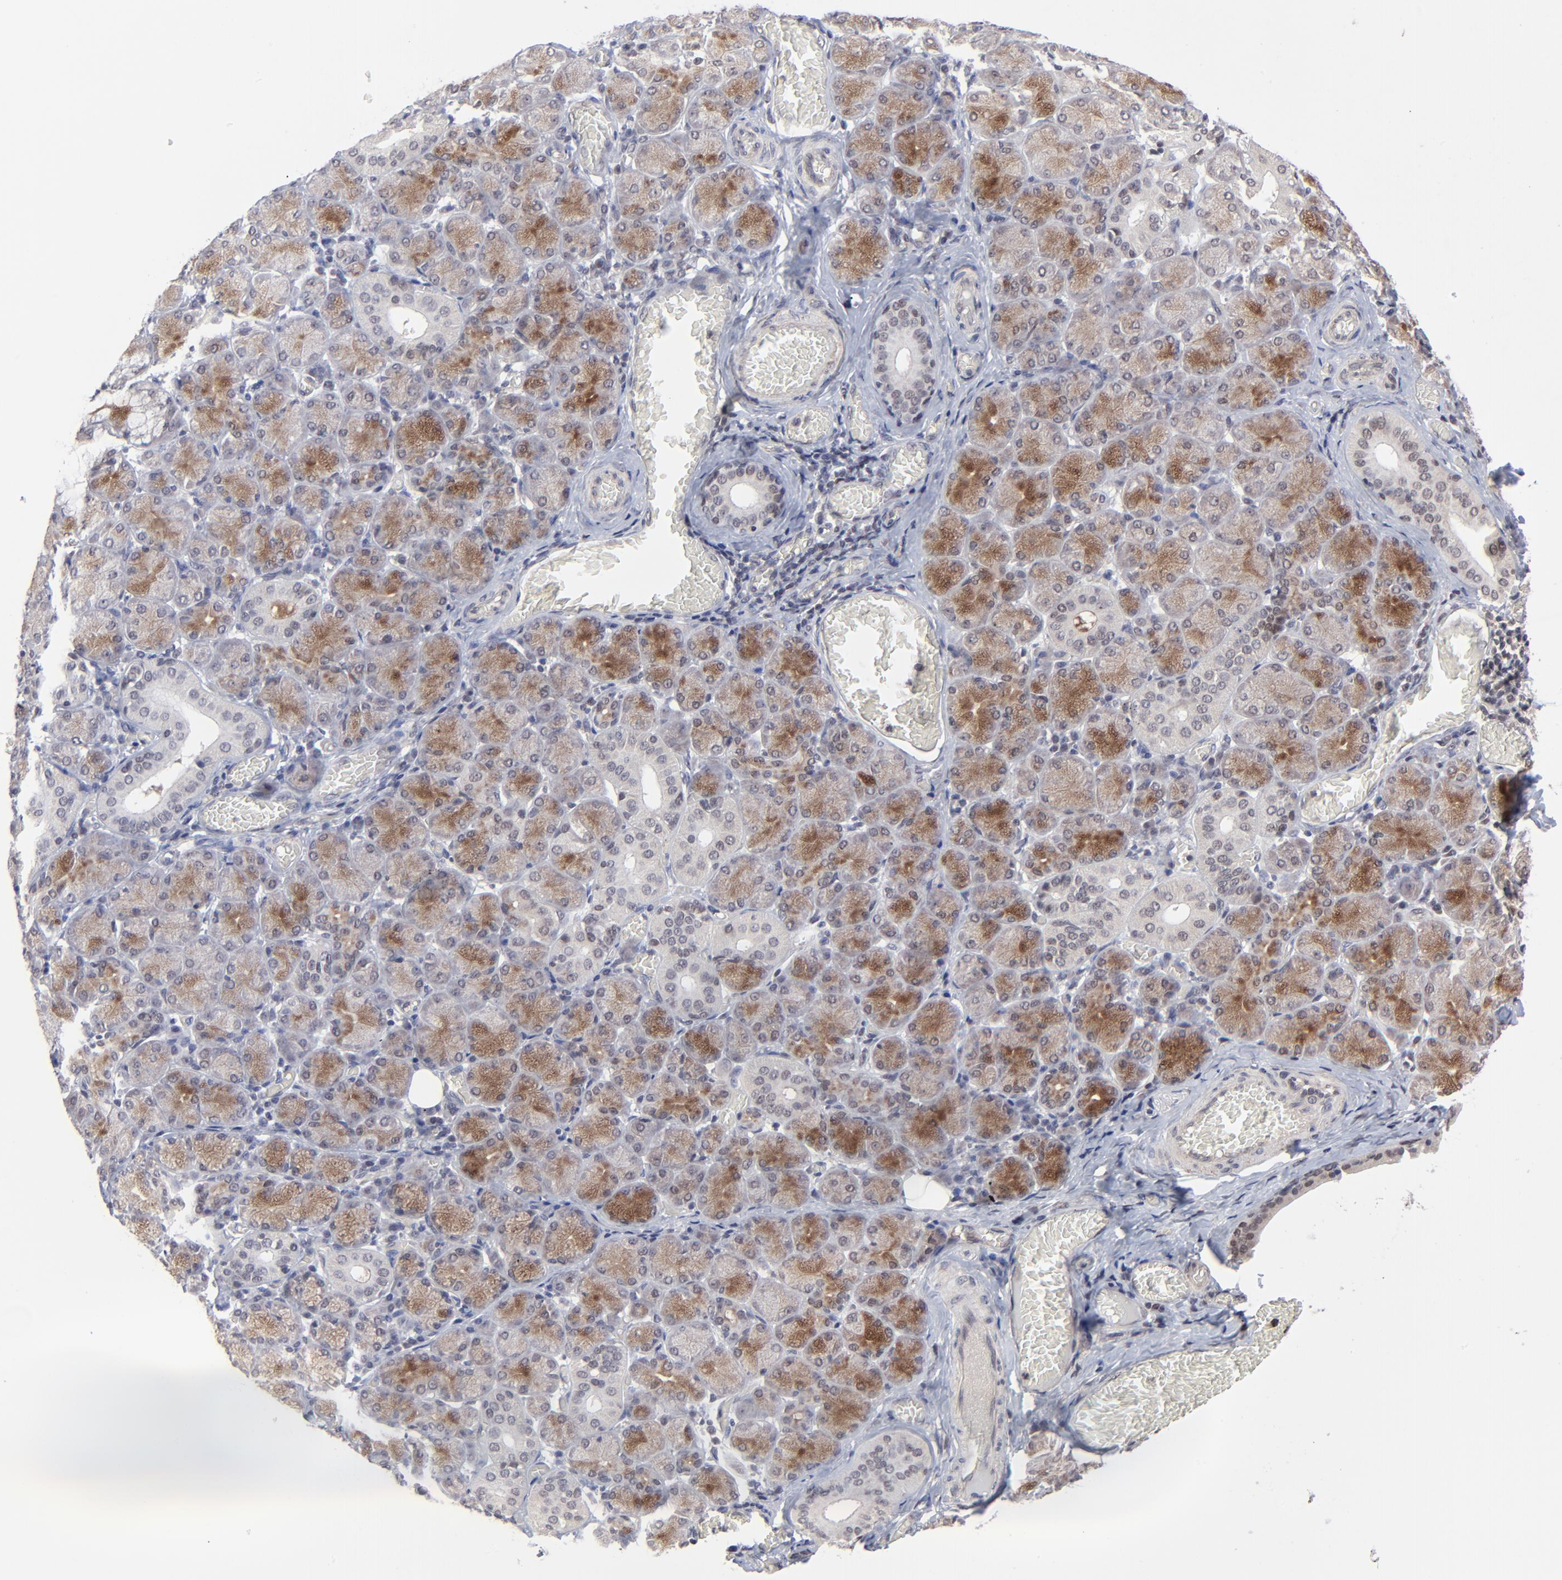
{"staining": {"intensity": "moderate", "quantity": "25%-75%", "location": "cytoplasmic/membranous"}, "tissue": "salivary gland", "cell_type": "Glandular cells", "image_type": "normal", "snomed": [{"axis": "morphology", "description": "Normal tissue, NOS"}, {"axis": "topography", "description": "Salivary gland"}], "caption": "DAB immunohistochemical staining of benign human salivary gland exhibits moderate cytoplasmic/membranous protein positivity in about 25%-75% of glandular cells.", "gene": "ZNF419", "patient": {"sex": "female", "age": 24}}